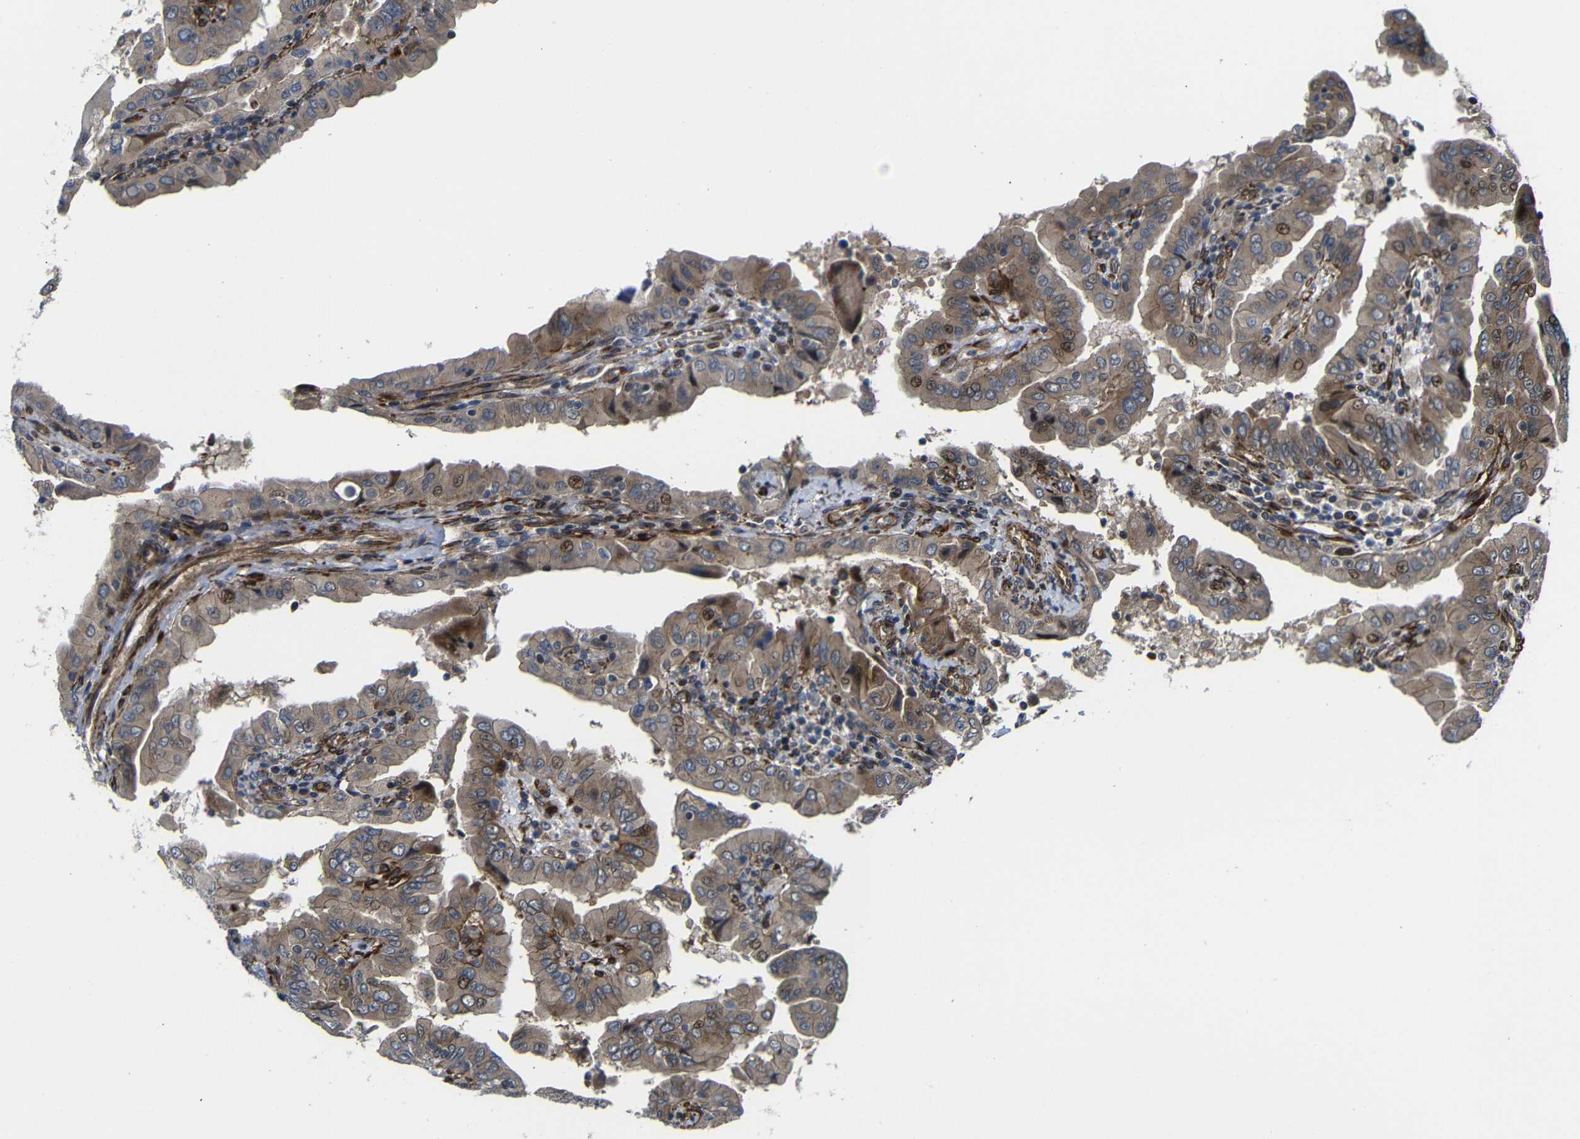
{"staining": {"intensity": "moderate", "quantity": "25%-75%", "location": "cytoplasmic/membranous"}, "tissue": "thyroid cancer", "cell_type": "Tumor cells", "image_type": "cancer", "snomed": [{"axis": "morphology", "description": "Papillary adenocarcinoma, NOS"}, {"axis": "topography", "description": "Thyroid gland"}], "caption": "Thyroid papillary adenocarcinoma stained with DAB IHC displays medium levels of moderate cytoplasmic/membranous expression in approximately 25%-75% of tumor cells. The staining is performed using DAB (3,3'-diaminobenzidine) brown chromogen to label protein expression. The nuclei are counter-stained blue using hematoxylin.", "gene": "PARP14", "patient": {"sex": "male", "age": 33}}